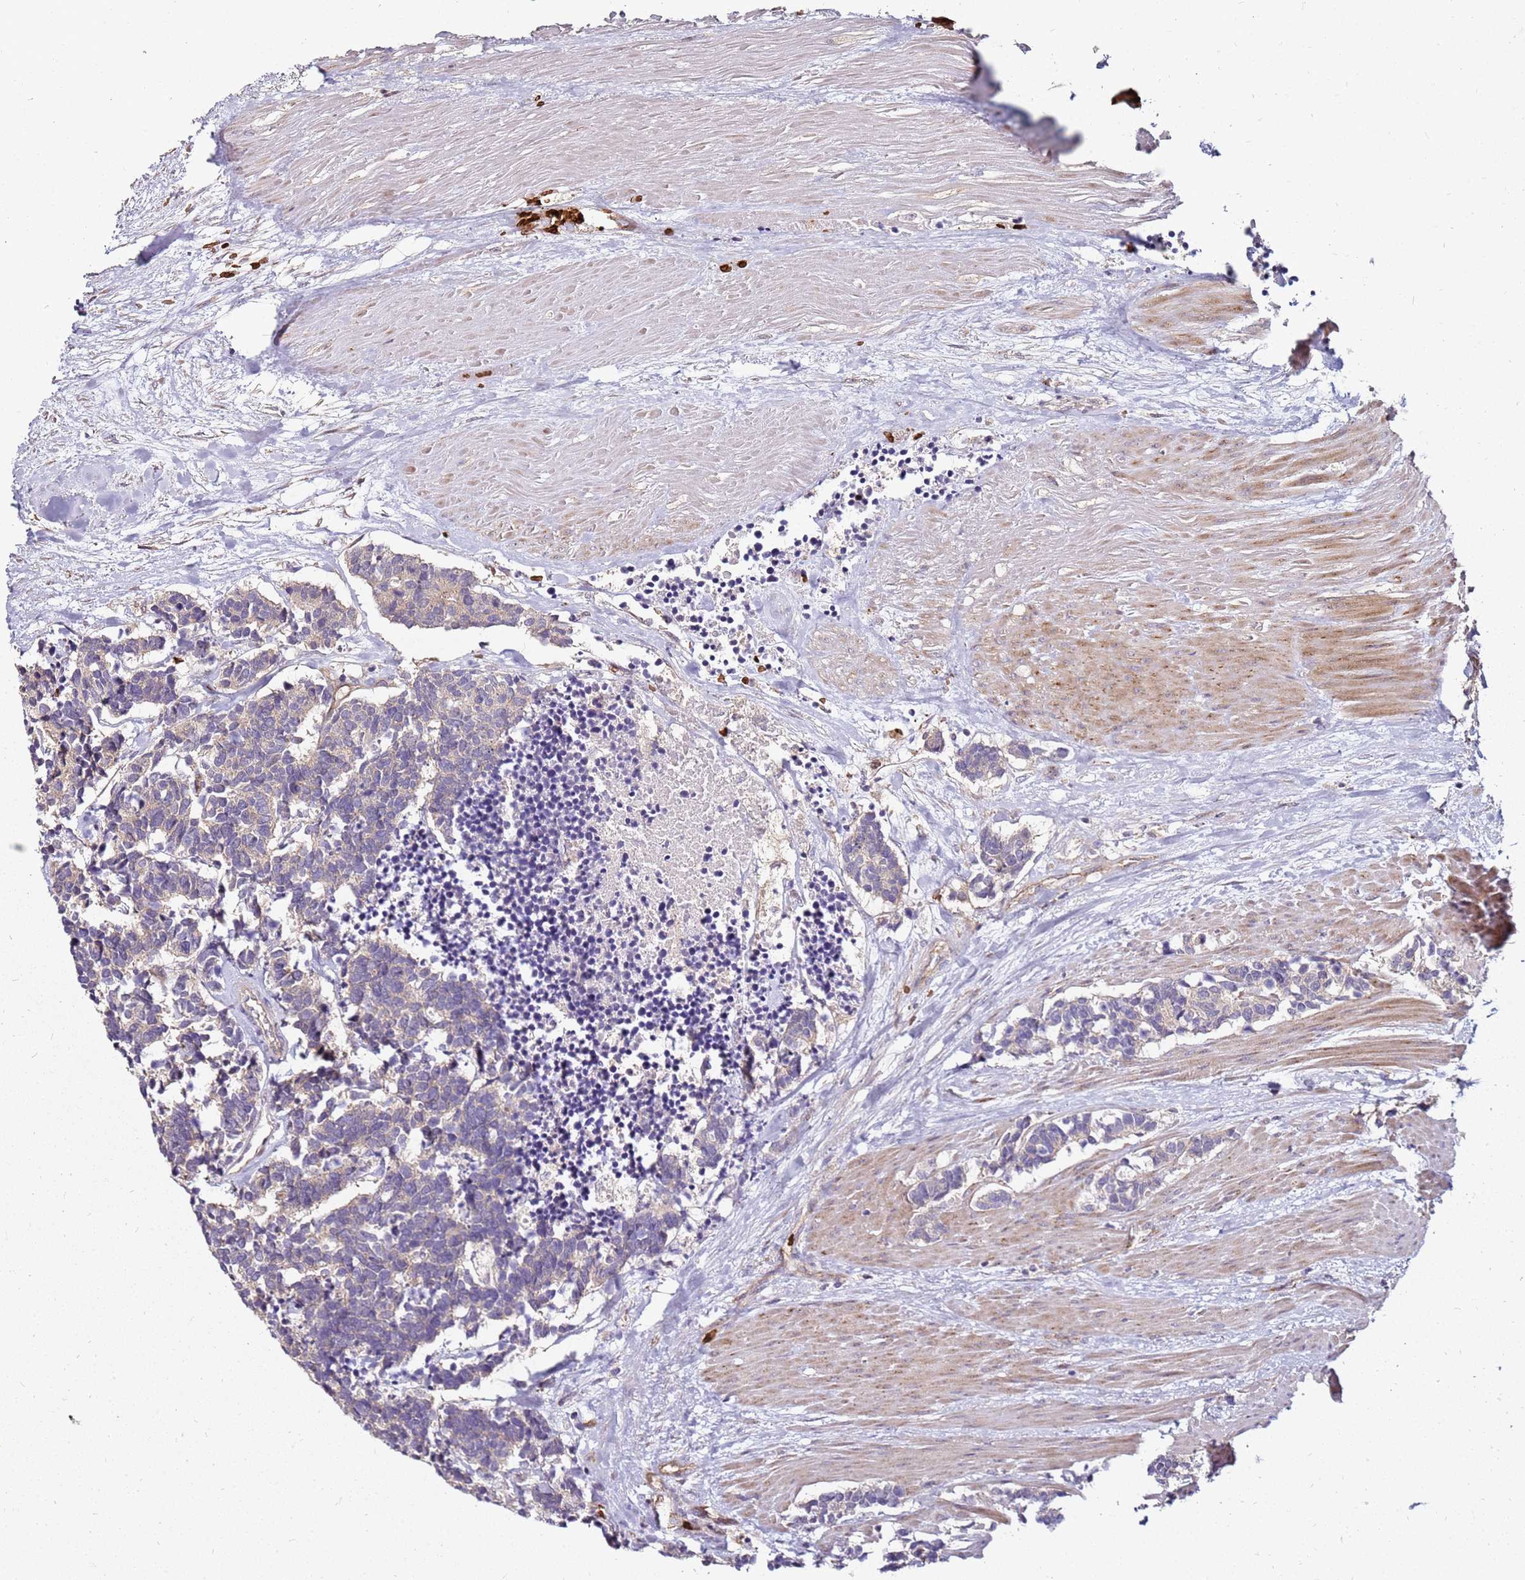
{"staining": {"intensity": "negative", "quantity": "none", "location": "none"}, "tissue": "carcinoid", "cell_type": "Tumor cells", "image_type": "cancer", "snomed": [{"axis": "morphology", "description": "Carcinoma, NOS"}, {"axis": "morphology", "description": "Carcinoid, malignant, NOS"}, {"axis": "topography", "description": "Urinary bladder"}], "caption": "A histopathology image of carcinoid stained for a protein displays no brown staining in tumor cells.", "gene": "RNF11", "patient": {"sex": "male", "age": 57}}